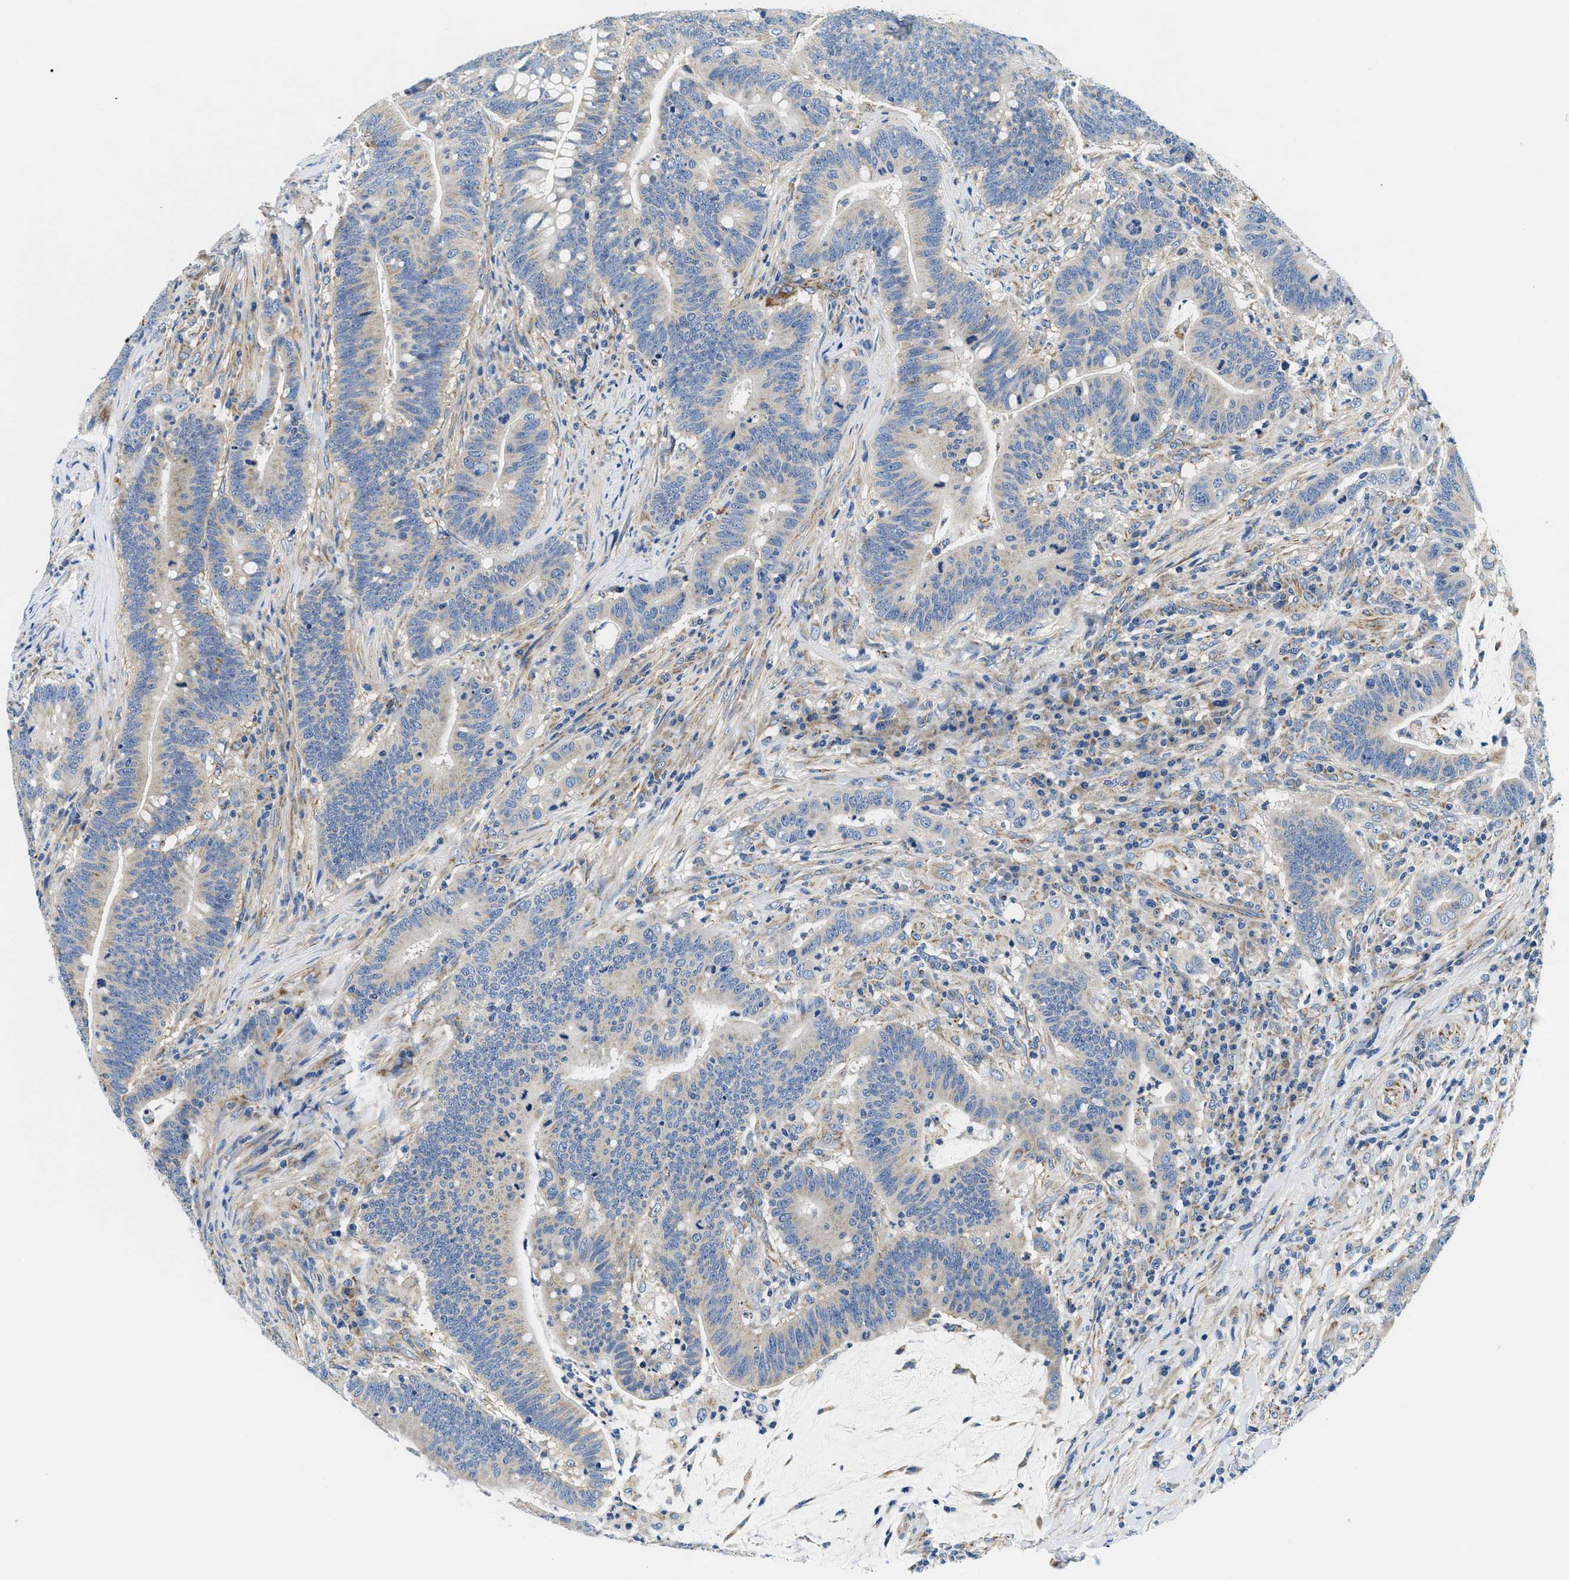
{"staining": {"intensity": "negative", "quantity": "none", "location": "none"}, "tissue": "colorectal cancer", "cell_type": "Tumor cells", "image_type": "cancer", "snomed": [{"axis": "morphology", "description": "Normal tissue, NOS"}, {"axis": "morphology", "description": "Adenocarcinoma, NOS"}, {"axis": "topography", "description": "Colon"}], "caption": "DAB (3,3'-diaminobenzidine) immunohistochemical staining of adenocarcinoma (colorectal) reveals no significant staining in tumor cells.", "gene": "SAMD4B", "patient": {"sex": "female", "age": 66}}